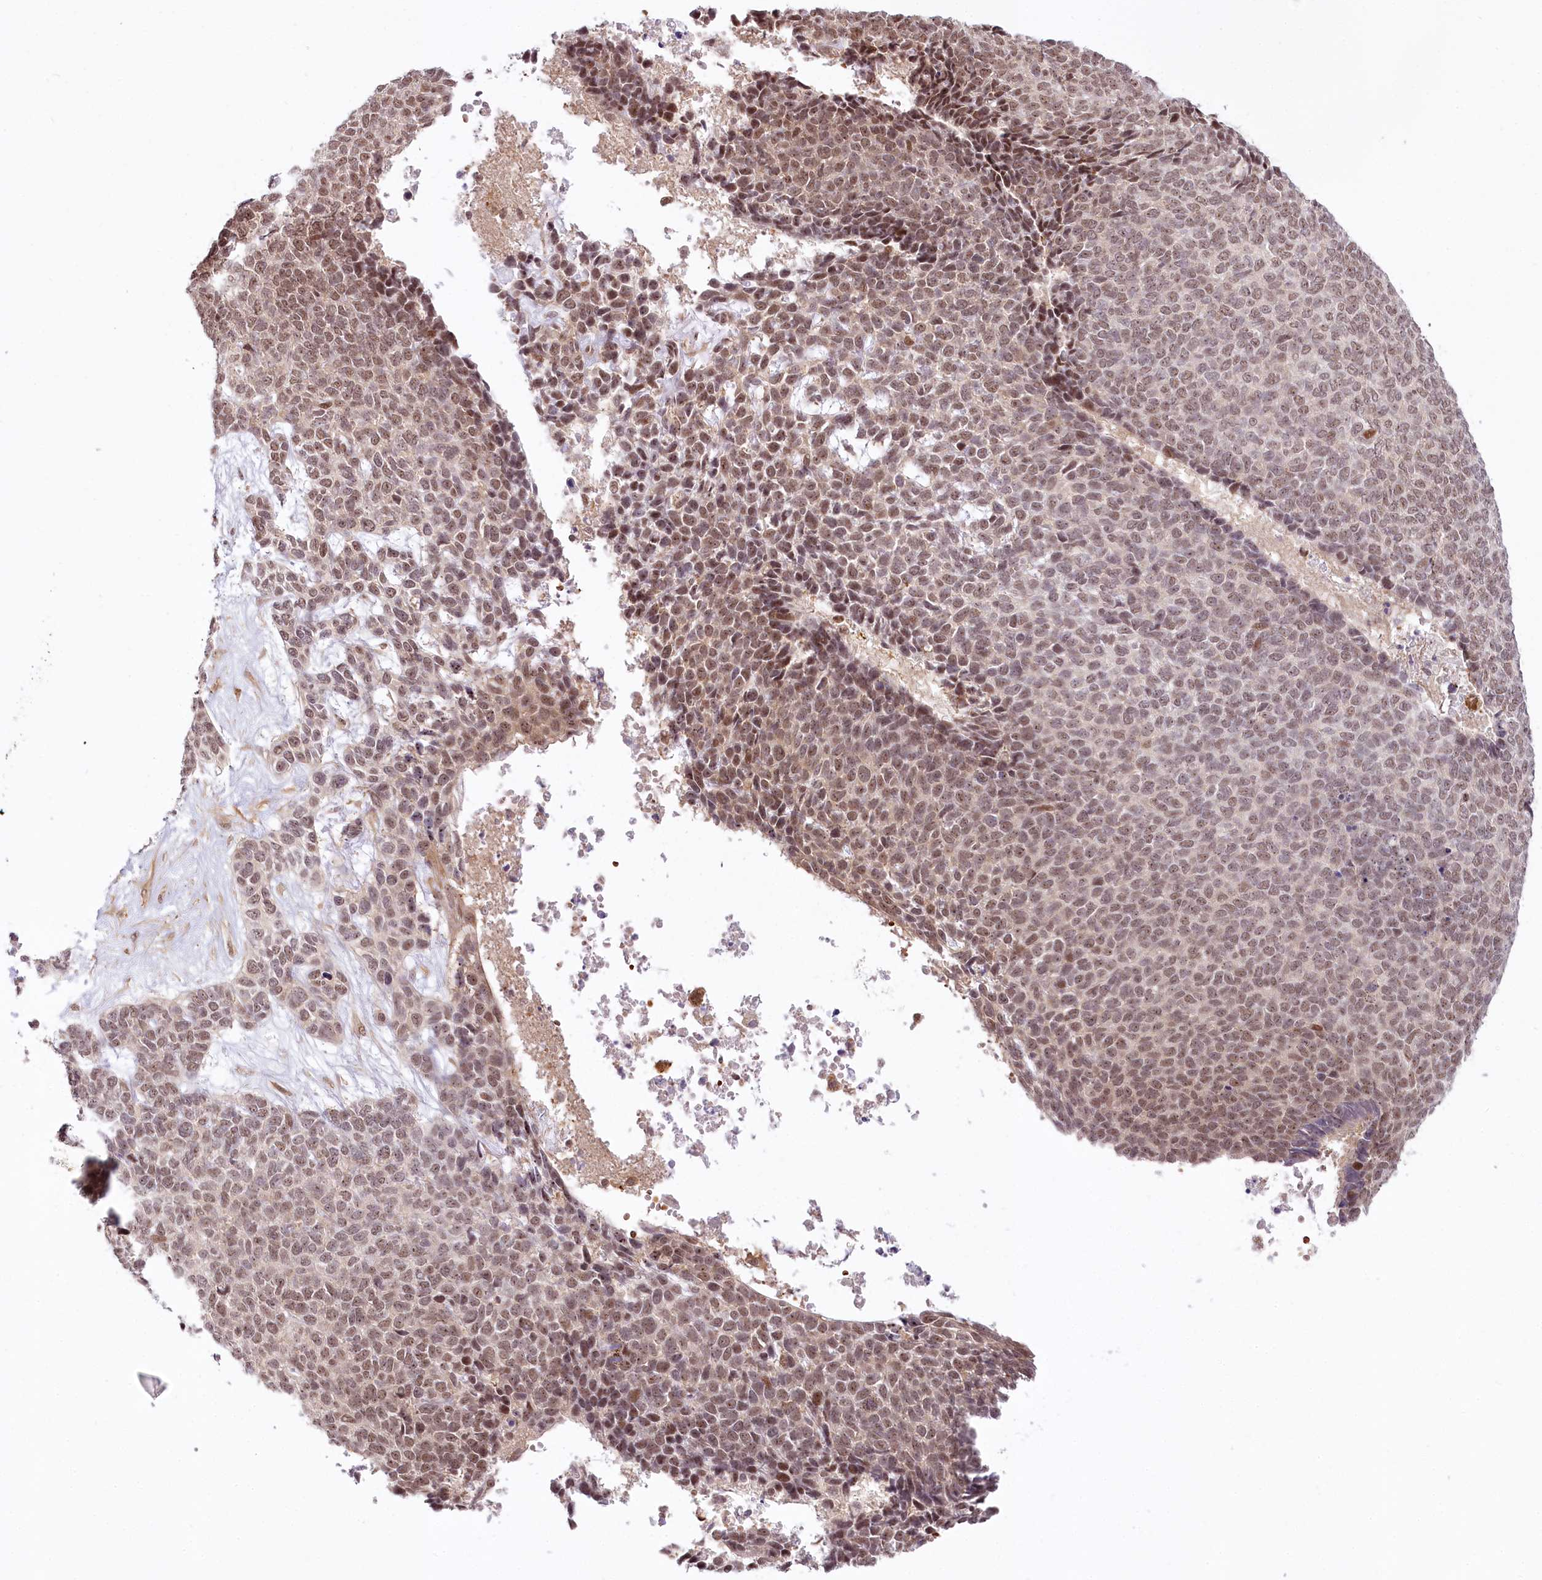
{"staining": {"intensity": "moderate", "quantity": ">75%", "location": "nuclear"}, "tissue": "skin cancer", "cell_type": "Tumor cells", "image_type": "cancer", "snomed": [{"axis": "morphology", "description": "Basal cell carcinoma"}, {"axis": "topography", "description": "Skin"}], "caption": "Skin cancer stained with immunohistochemistry (IHC) demonstrates moderate nuclear positivity in about >75% of tumor cells. Nuclei are stained in blue.", "gene": "TUBGCP2", "patient": {"sex": "female", "age": 84}}